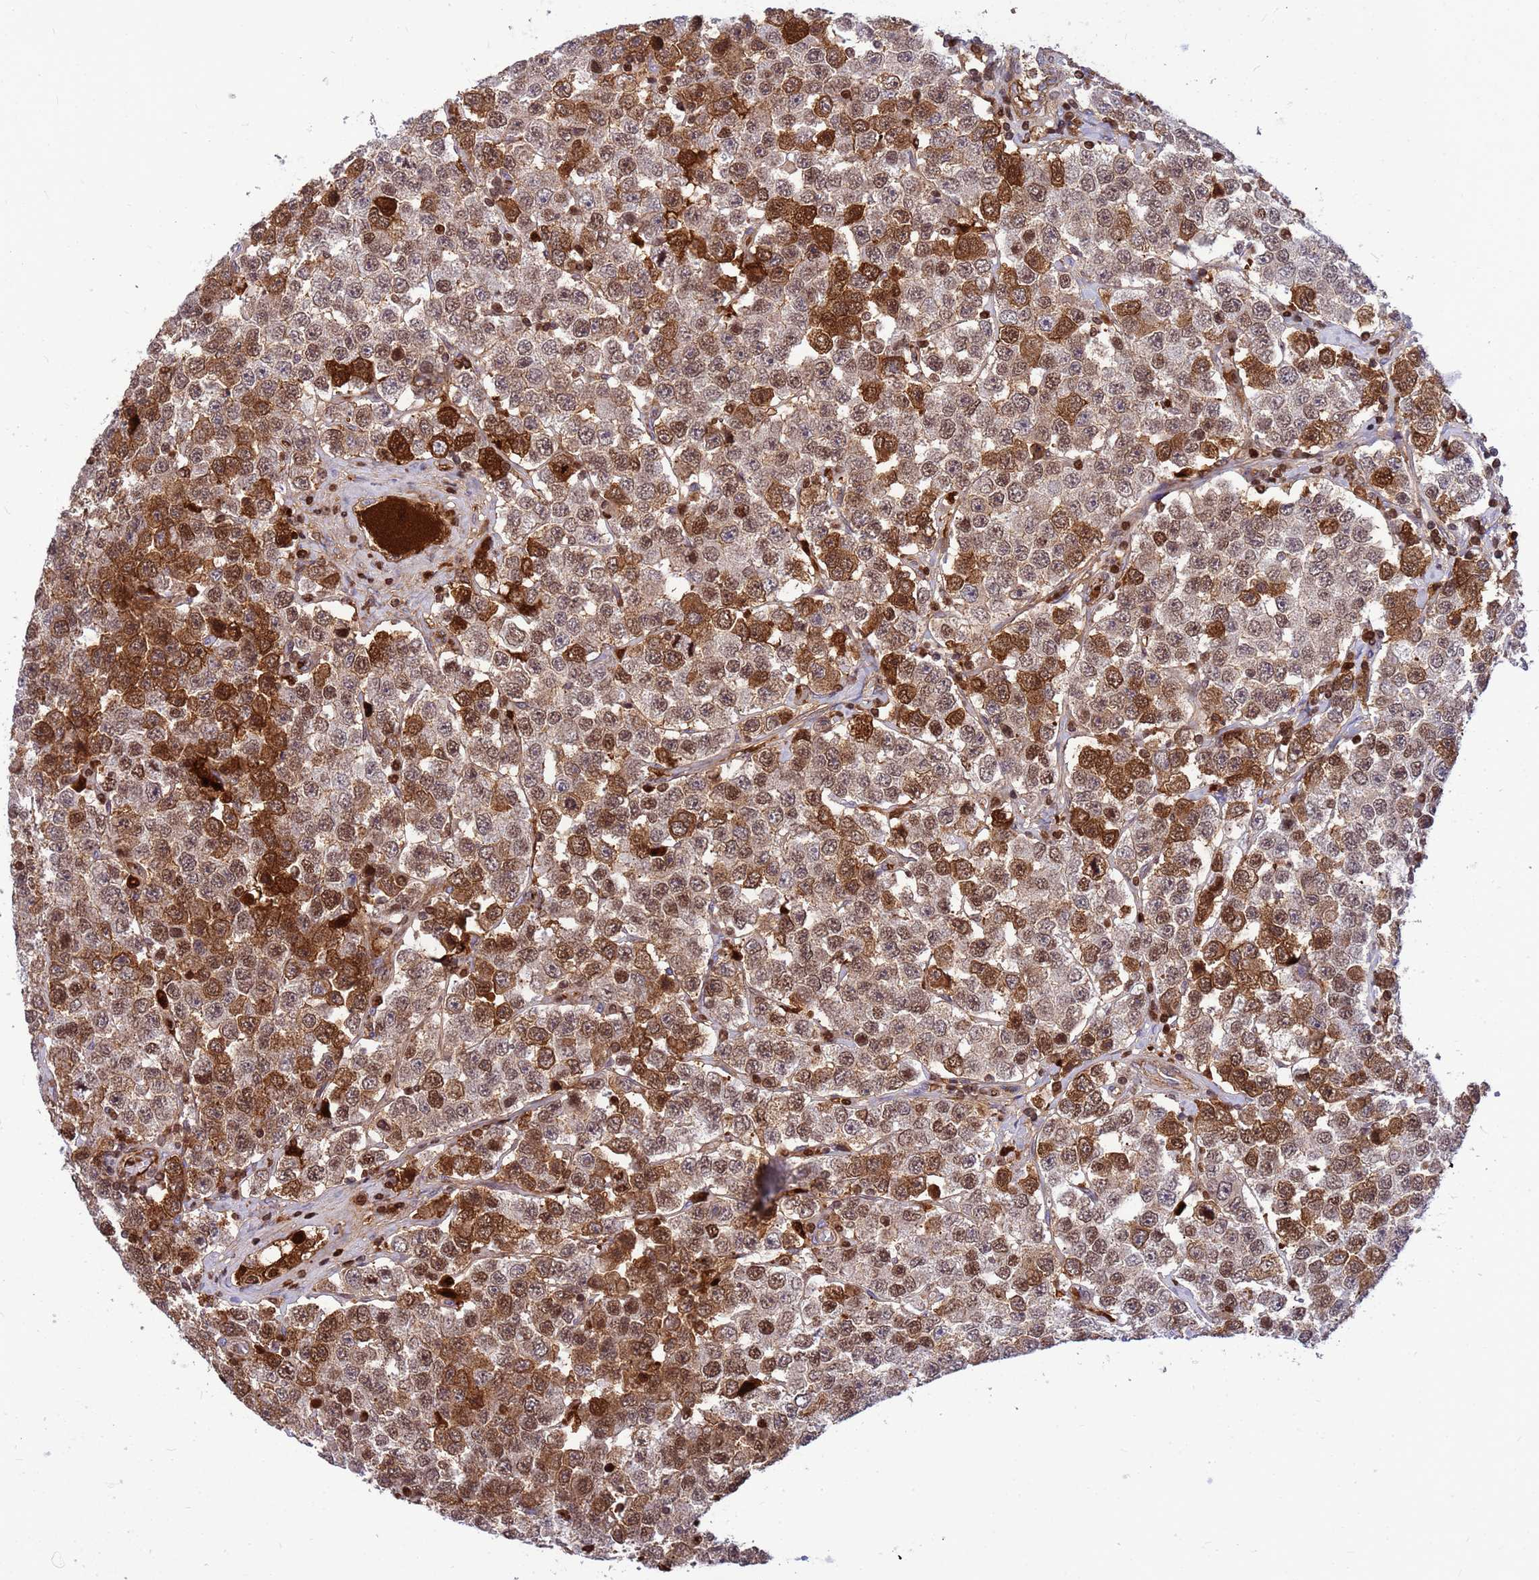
{"staining": {"intensity": "moderate", "quantity": ">75%", "location": "cytoplasmic/membranous,nuclear"}, "tissue": "testis cancer", "cell_type": "Tumor cells", "image_type": "cancer", "snomed": [{"axis": "morphology", "description": "Seminoma, NOS"}, {"axis": "topography", "description": "Testis"}], "caption": "High-magnification brightfield microscopy of testis seminoma stained with DAB (3,3'-diaminobenzidine) (brown) and counterstained with hematoxylin (blue). tumor cells exhibit moderate cytoplasmic/membranous and nuclear staining is identified in approximately>75% of cells.", "gene": "ORM1", "patient": {"sex": "male", "age": 28}}